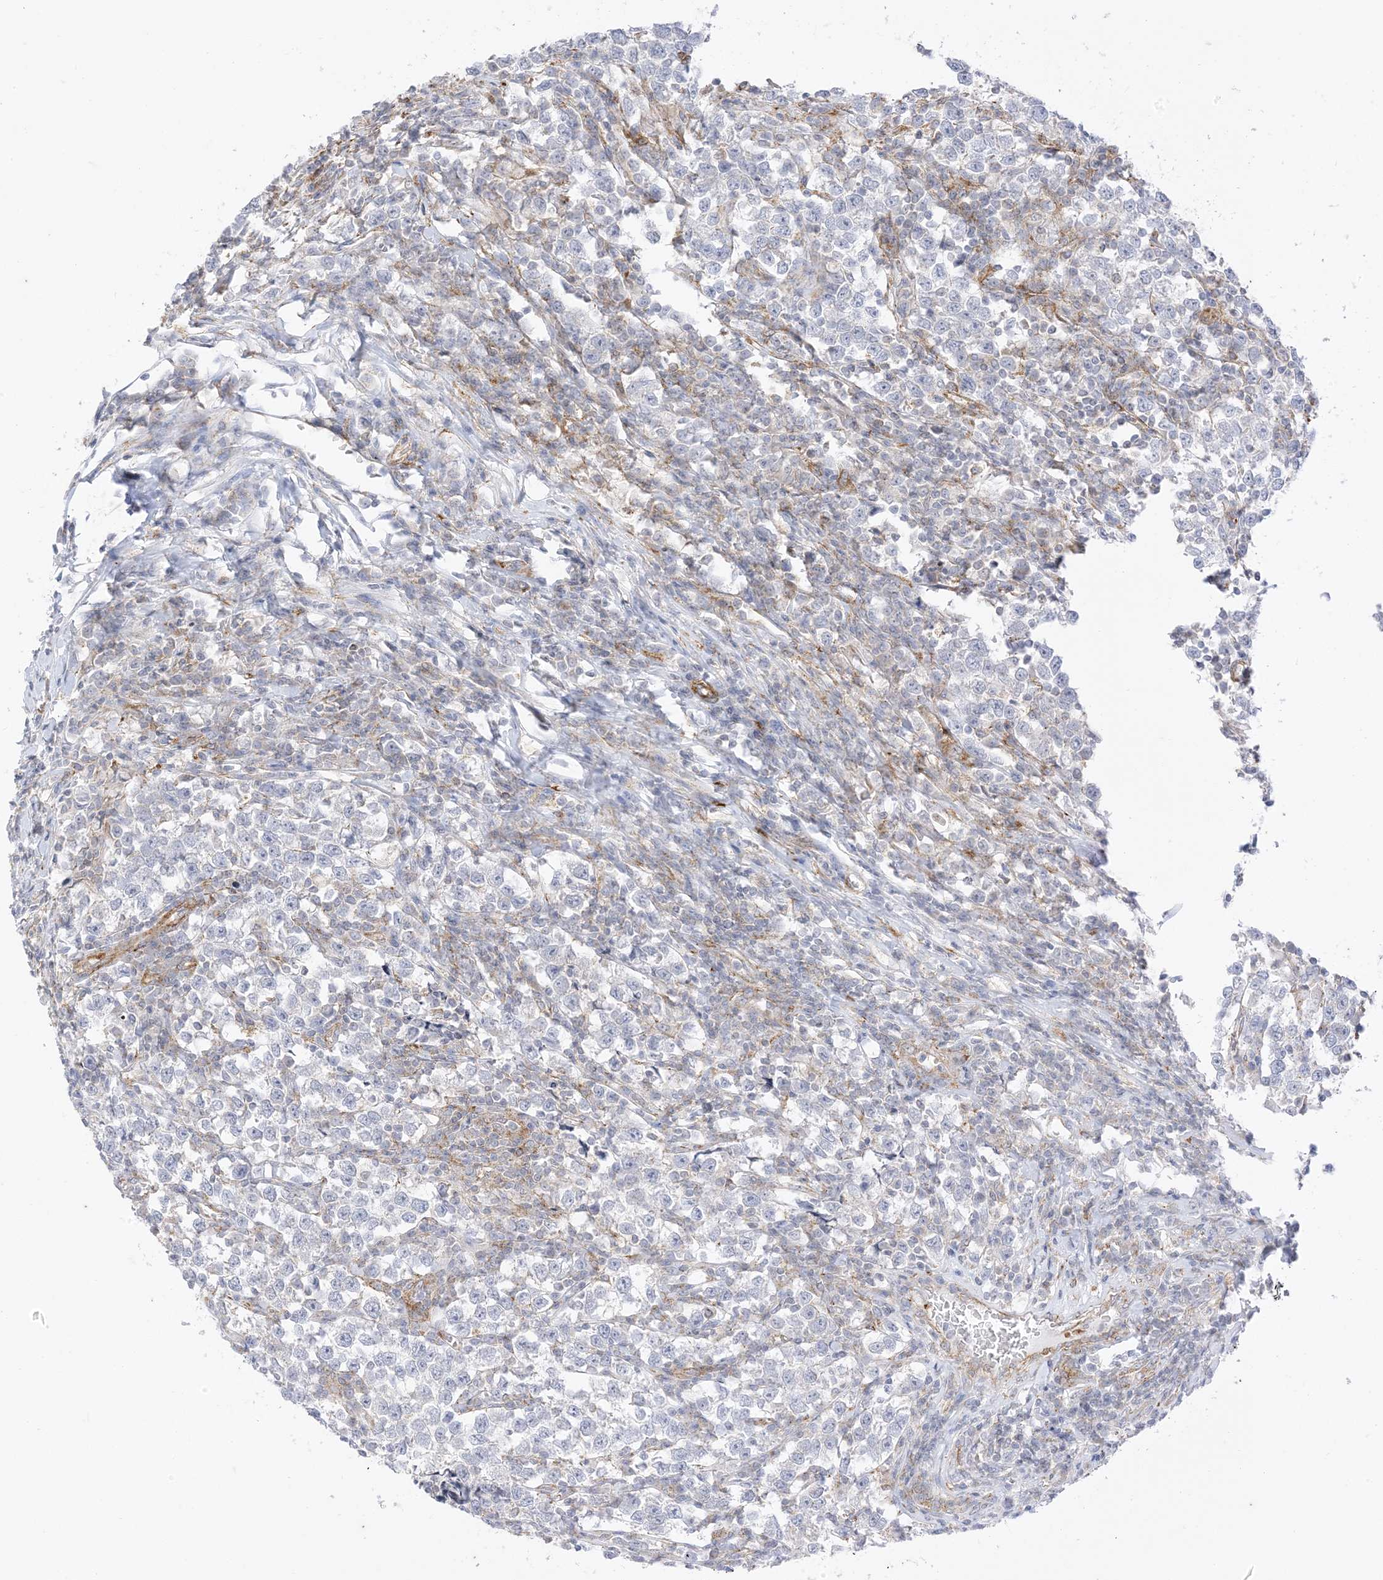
{"staining": {"intensity": "negative", "quantity": "none", "location": "none"}, "tissue": "testis cancer", "cell_type": "Tumor cells", "image_type": "cancer", "snomed": [{"axis": "morphology", "description": "Normal tissue, NOS"}, {"axis": "morphology", "description": "Seminoma, NOS"}, {"axis": "topography", "description": "Testis"}], "caption": "DAB (3,3'-diaminobenzidine) immunohistochemical staining of testis seminoma displays no significant staining in tumor cells.", "gene": "RAC1", "patient": {"sex": "male", "age": 43}}